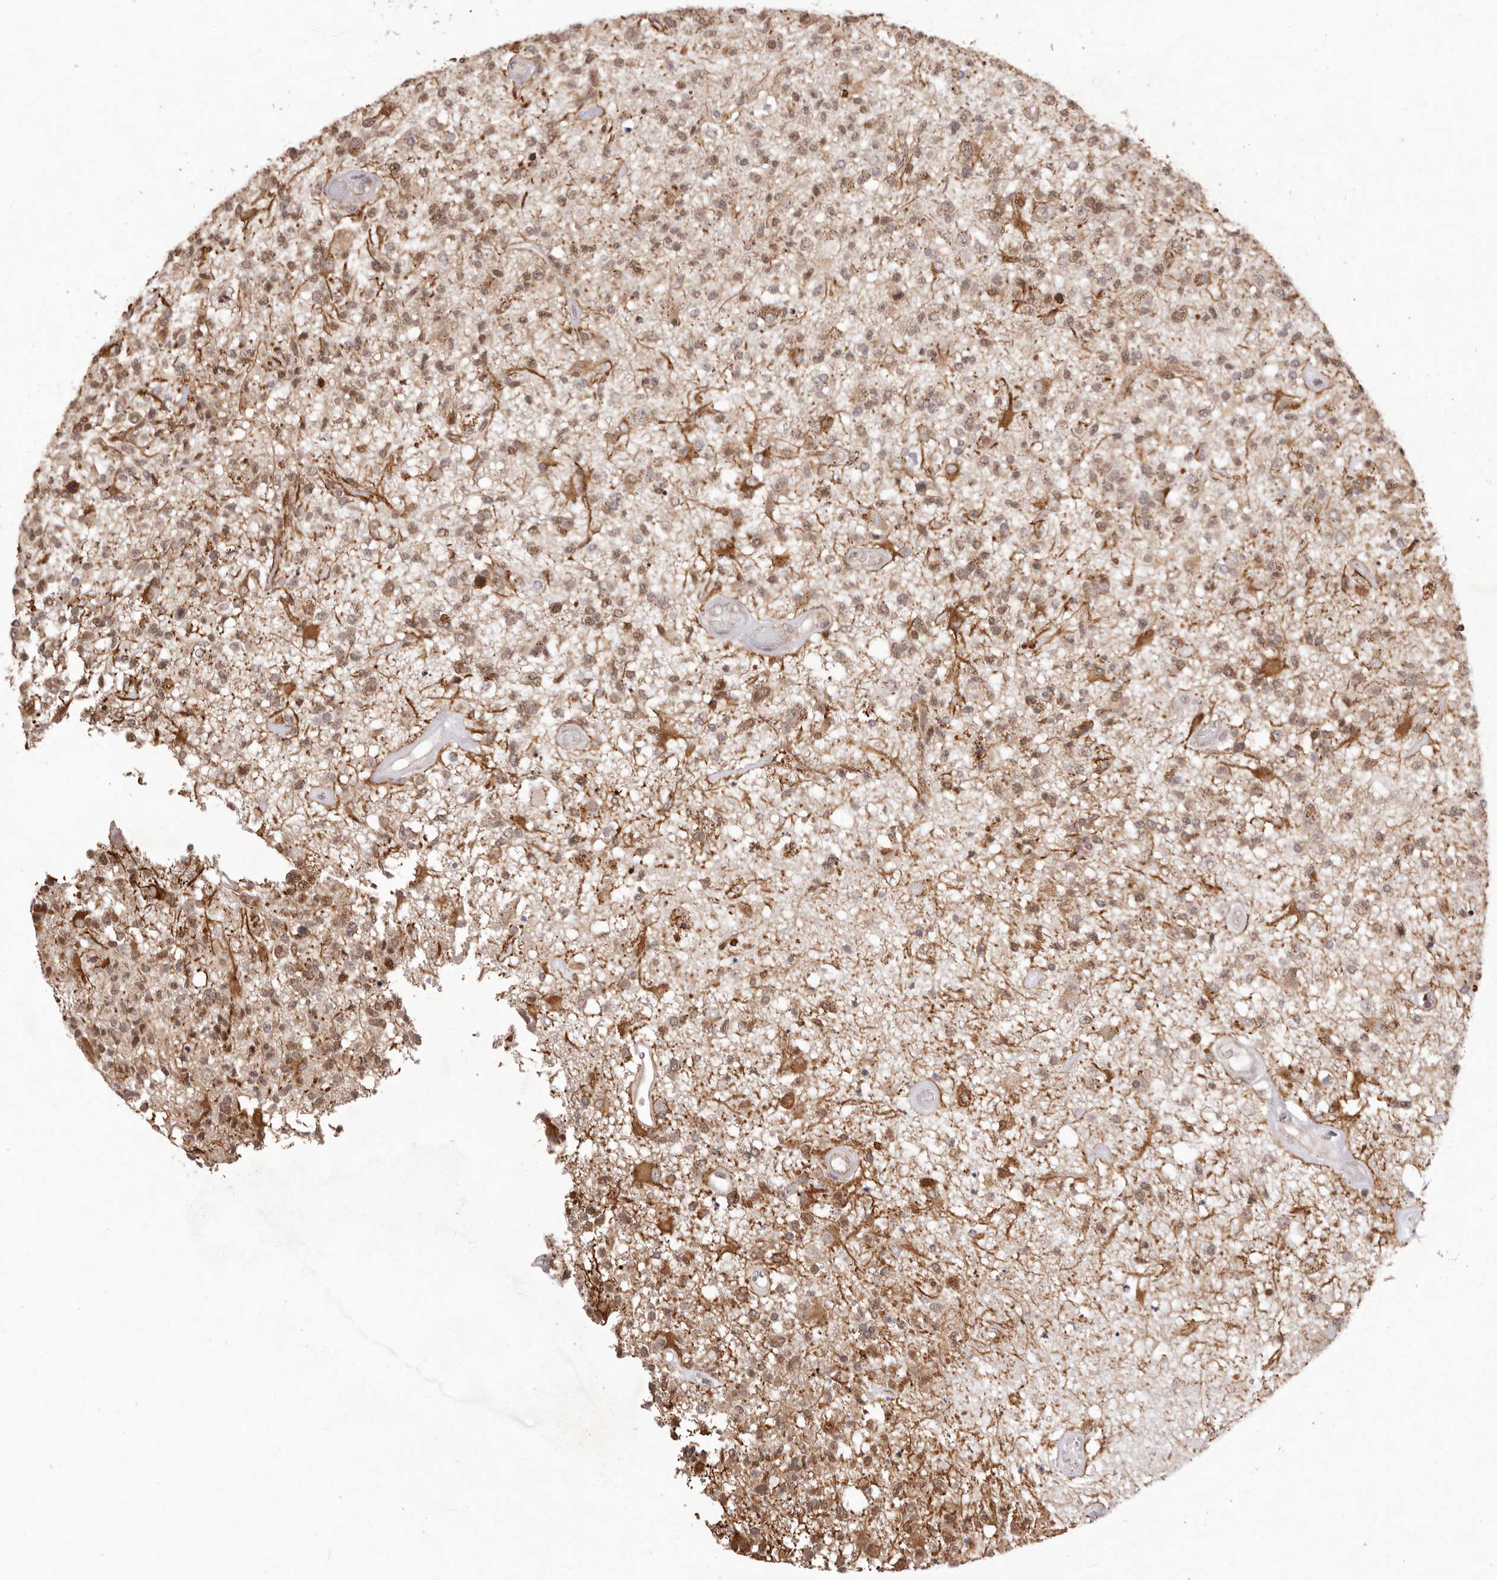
{"staining": {"intensity": "moderate", "quantity": ">75%", "location": "cytoplasmic/membranous,nuclear"}, "tissue": "glioma", "cell_type": "Tumor cells", "image_type": "cancer", "snomed": [{"axis": "morphology", "description": "Glioma, malignant, High grade"}, {"axis": "morphology", "description": "Glioblastoma, NOS"}, {"axis": "topography", "description": "Brain"}], "caption": "Glioma stained for a protein shows moderate cytoplasmic/membranous and nuclear positivity in tumor cells. (DAB (3,3'-diaminobenzidine) = brown stain, brightfield microscopy at high magnification).", "gene": "BUD31", "patient": {"sex": "male", "age": 60}}